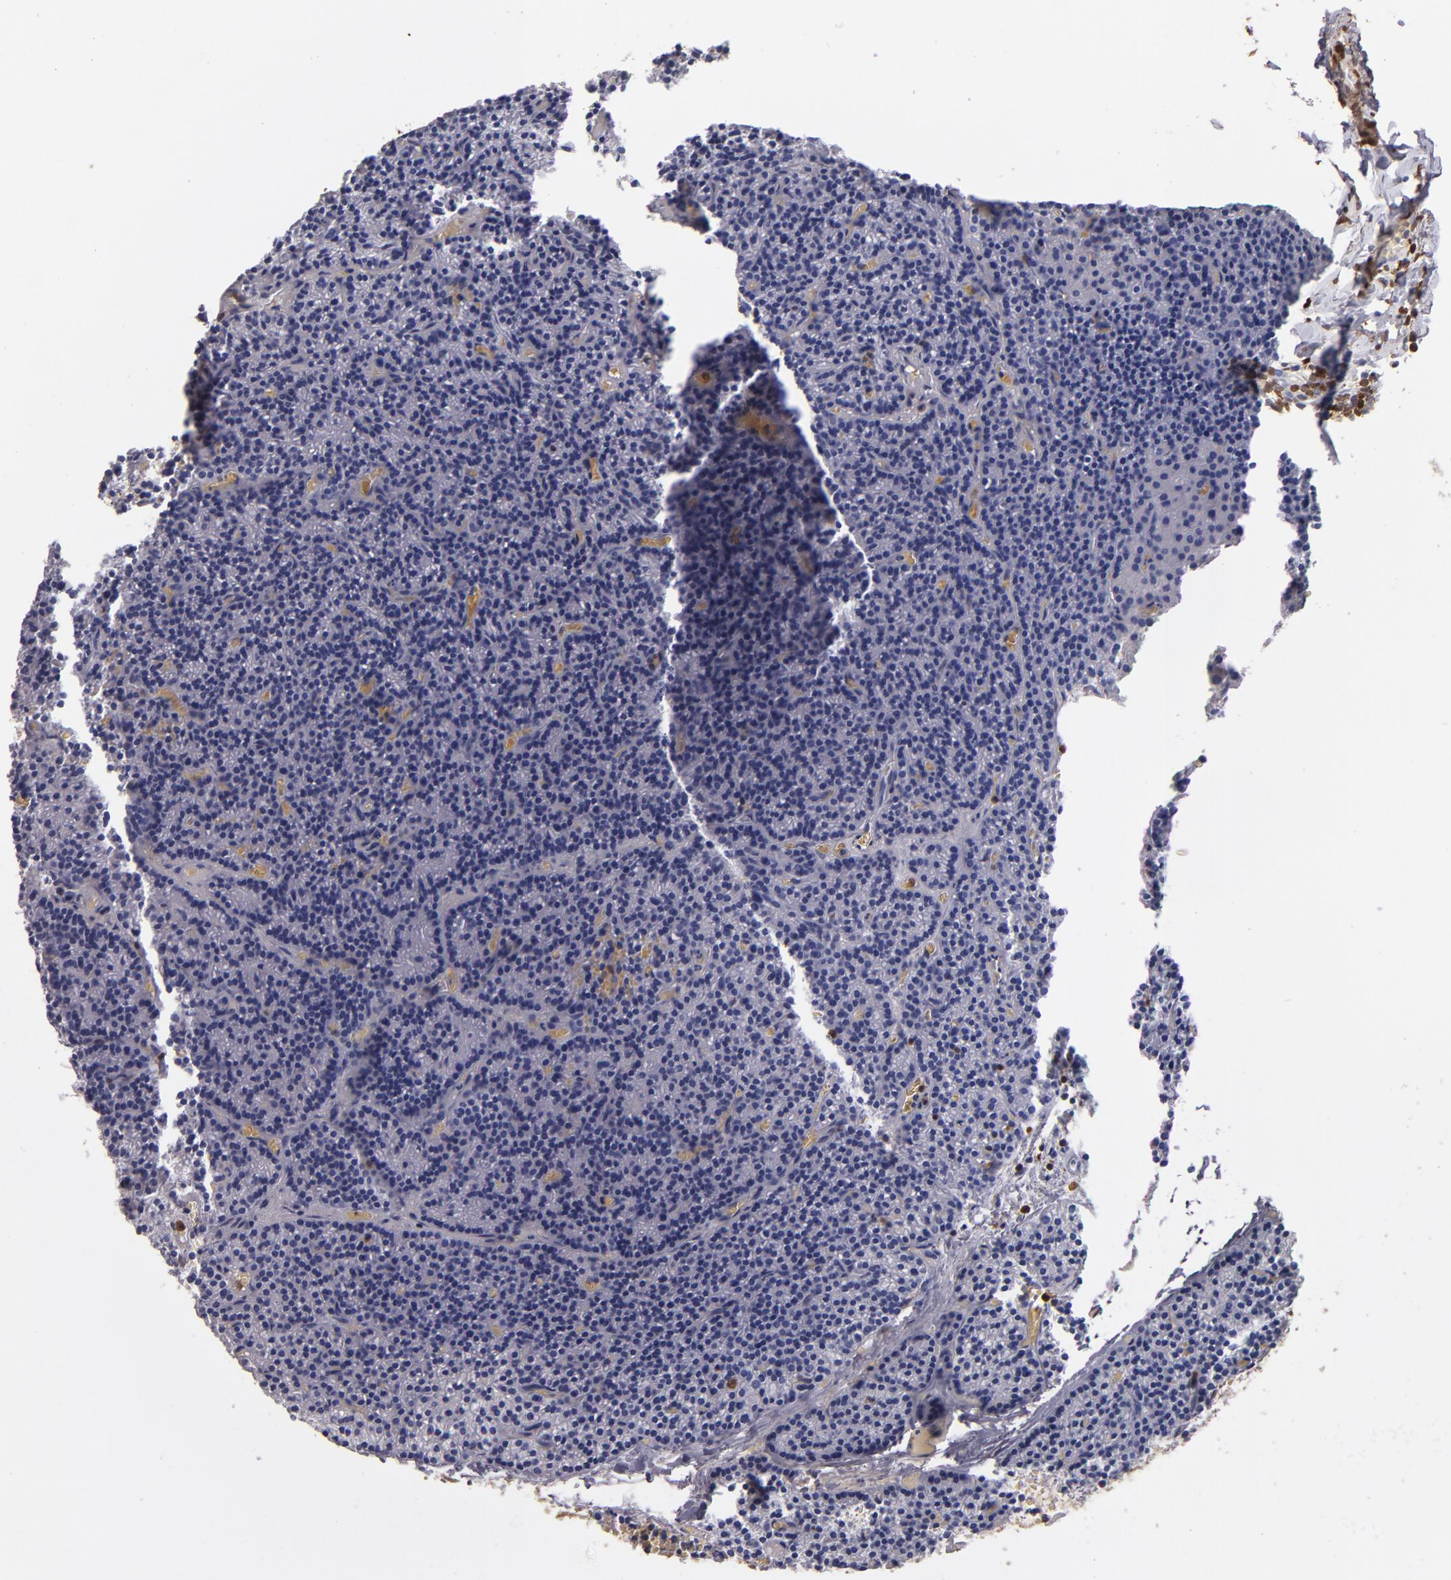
{"staining": {"intensity": "negative", "quantity": "none", "location": "none"}, "tissue": "parathyroid gland", "cell_type": "Glandular cells", "image_type": "normal", "snomed": [{"axis": "morphology", "description": "Normal tissue, NOS"}, {"axis": "topography", "description": "Parathyroid gland"}], "caption": "IHC photomicrograph of unremarkable parathyroid gland: human parathyroid gland stained with DAB (3,3'-diaminobenzidine) shows no significant protein expression in glandular cells. Brightfield microscopy of immunohistochemistry (IHC) stained with DAB (3,3'-diaminobenzidine) (brown) and hematoxylin (blue), captured at high magnification.", "gene": "S100A4", "patient": {"sex": "male", "age": 57}}